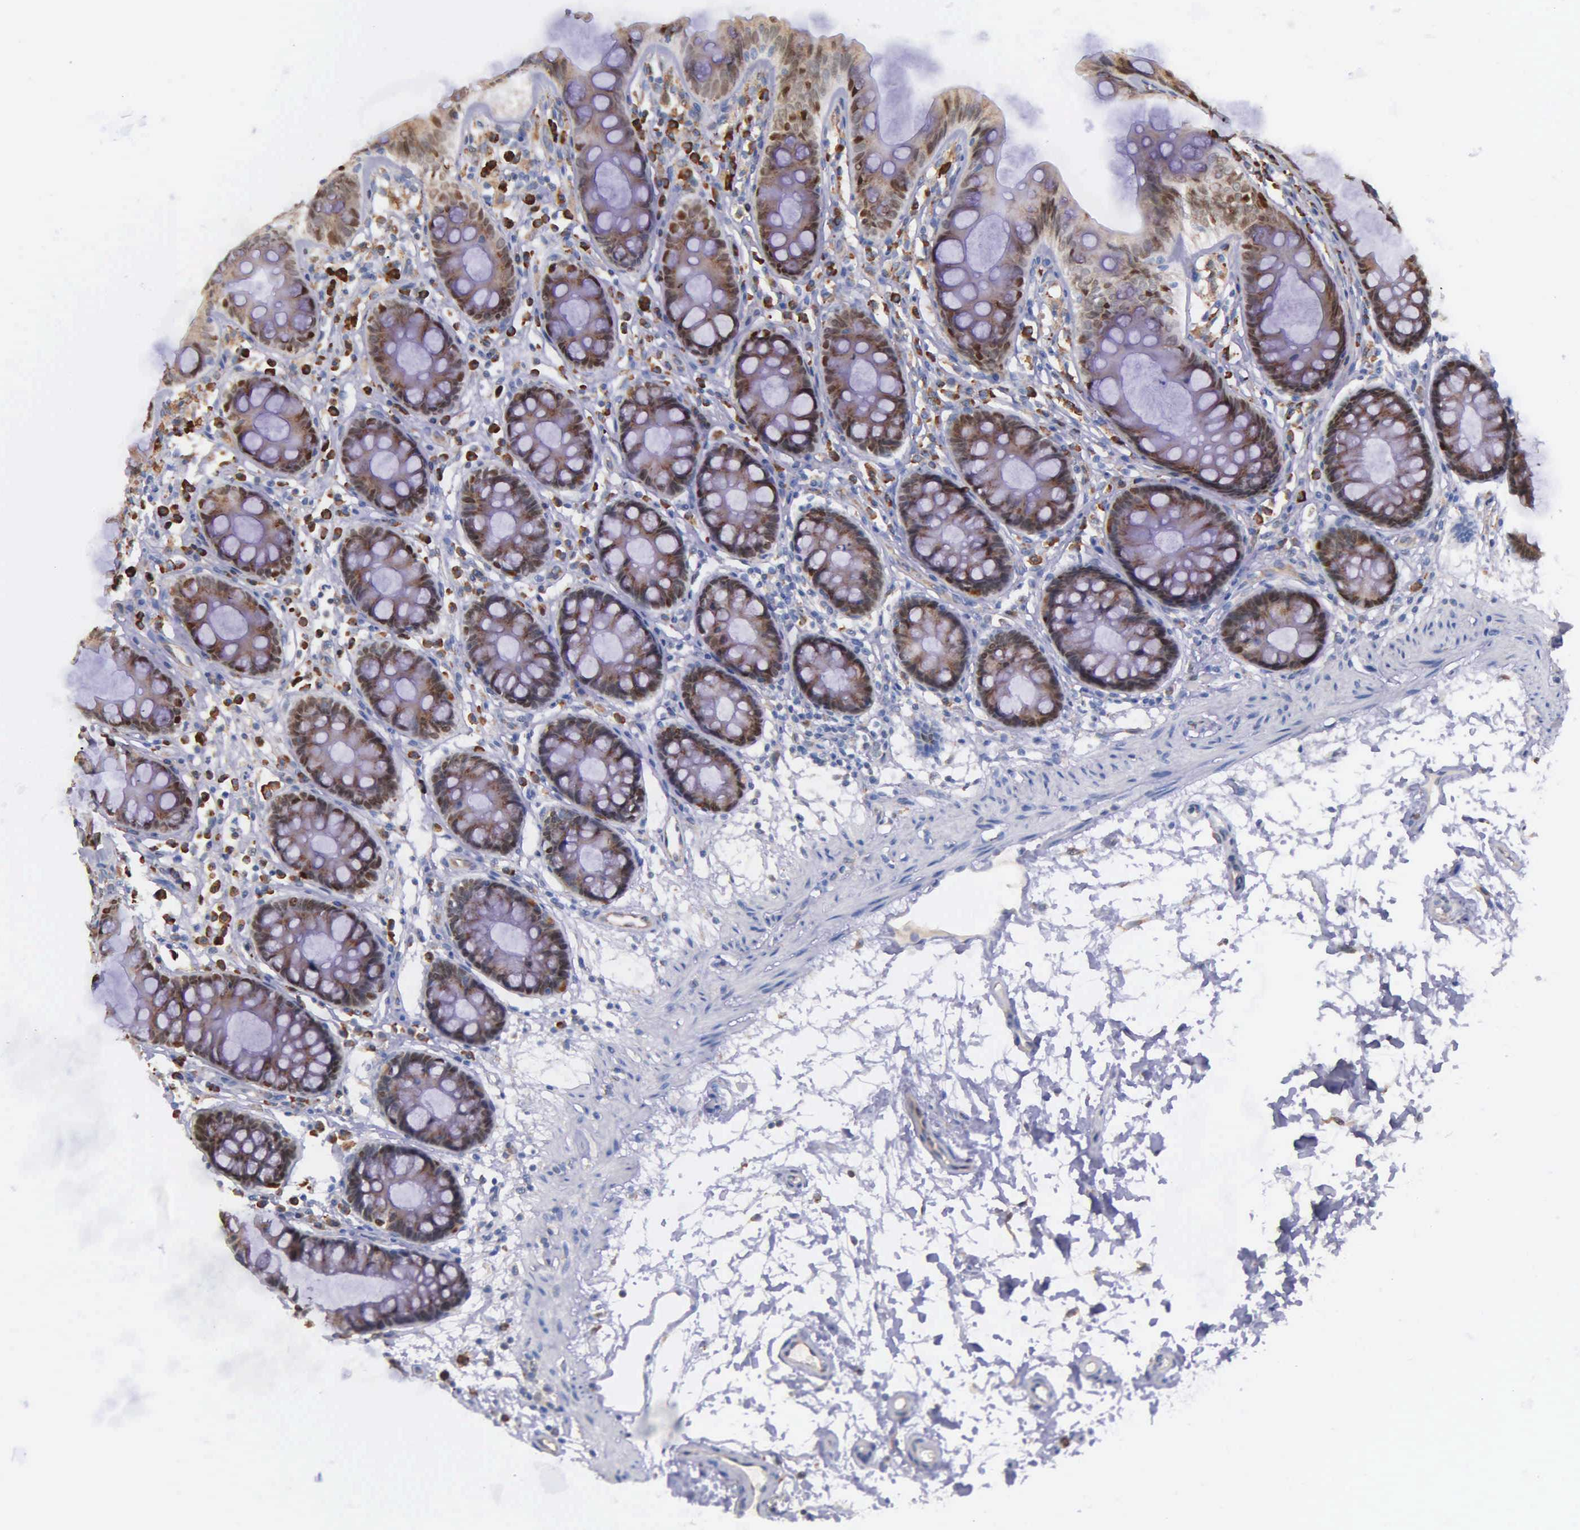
{"staining": {"intensity": "negative", "quantity": "none", "location": "none"}, "tissue": "colon", "cell_type": "Endothelial cells", "image_type": "normal", "snomed": [{"axis": "morphology", "description": "Normal tissue, NOS"}, {"axis": "topography", "description": "Colon"}], "caption": "Protein analysis of unremarkable colon displays no significant staining in endothelial cells.", "gene": "ZC3H12B", "patient": {"sex": "female", "age": 52}}